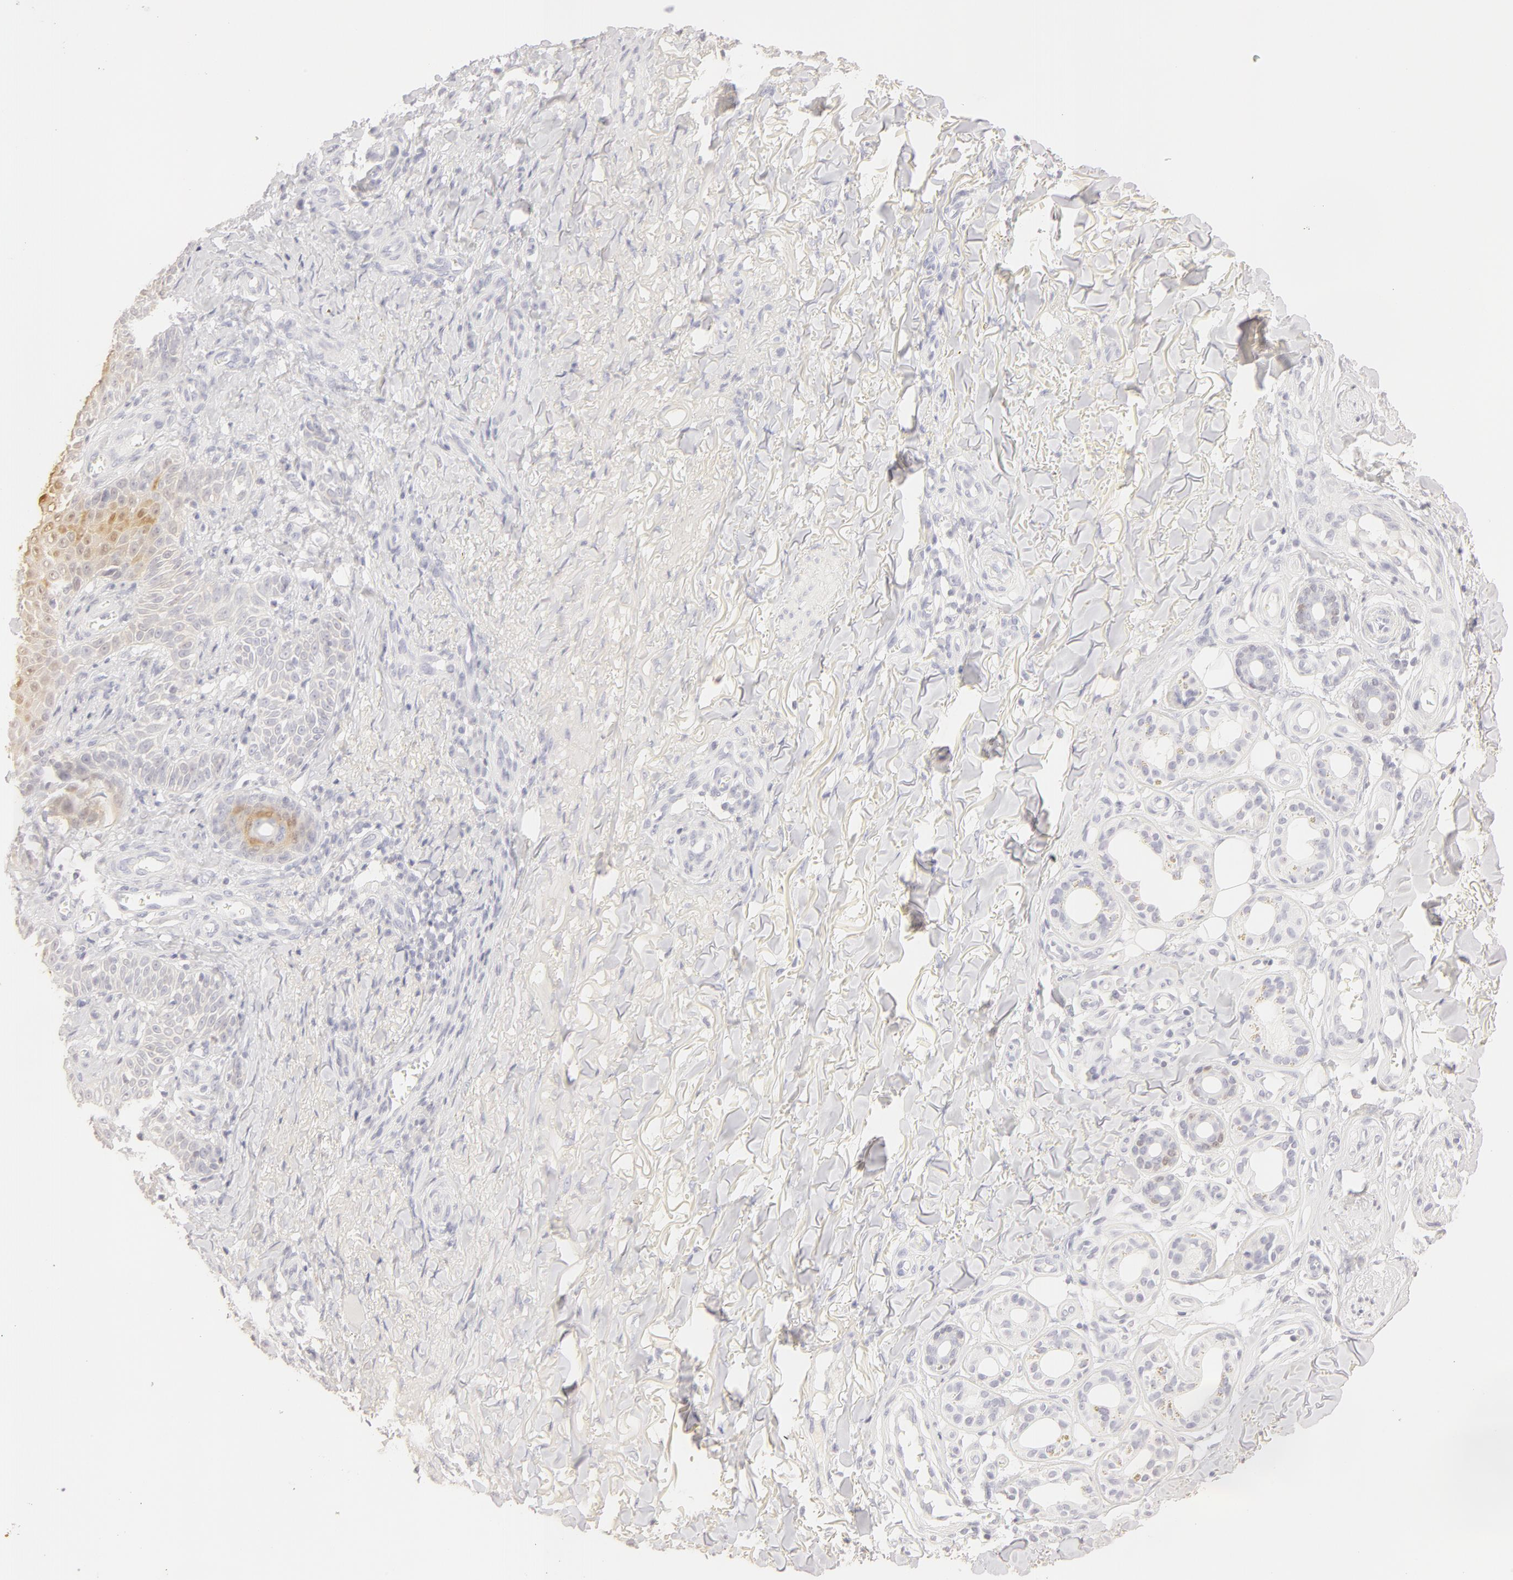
{"staining": {"intensity": "negative", "quantity": "none", "location": "none"}, "tissue": "skin cancer", "cell_type": "Tumor cells", "image_type": "cancer", "snomed": [{"axis": "morphology", "description": "Basal cell carcinoma"}, {"axis": "topography", "description": "Skin"}], "caption": "The IHC image has no significant expression in tumor cells of skin cancer tissue. (Immunohistochemistry (ihc), brightfield microscopy, high magnification).", "gene": "LGALS7B", "patient": {"sex": "male", "age": 81}}